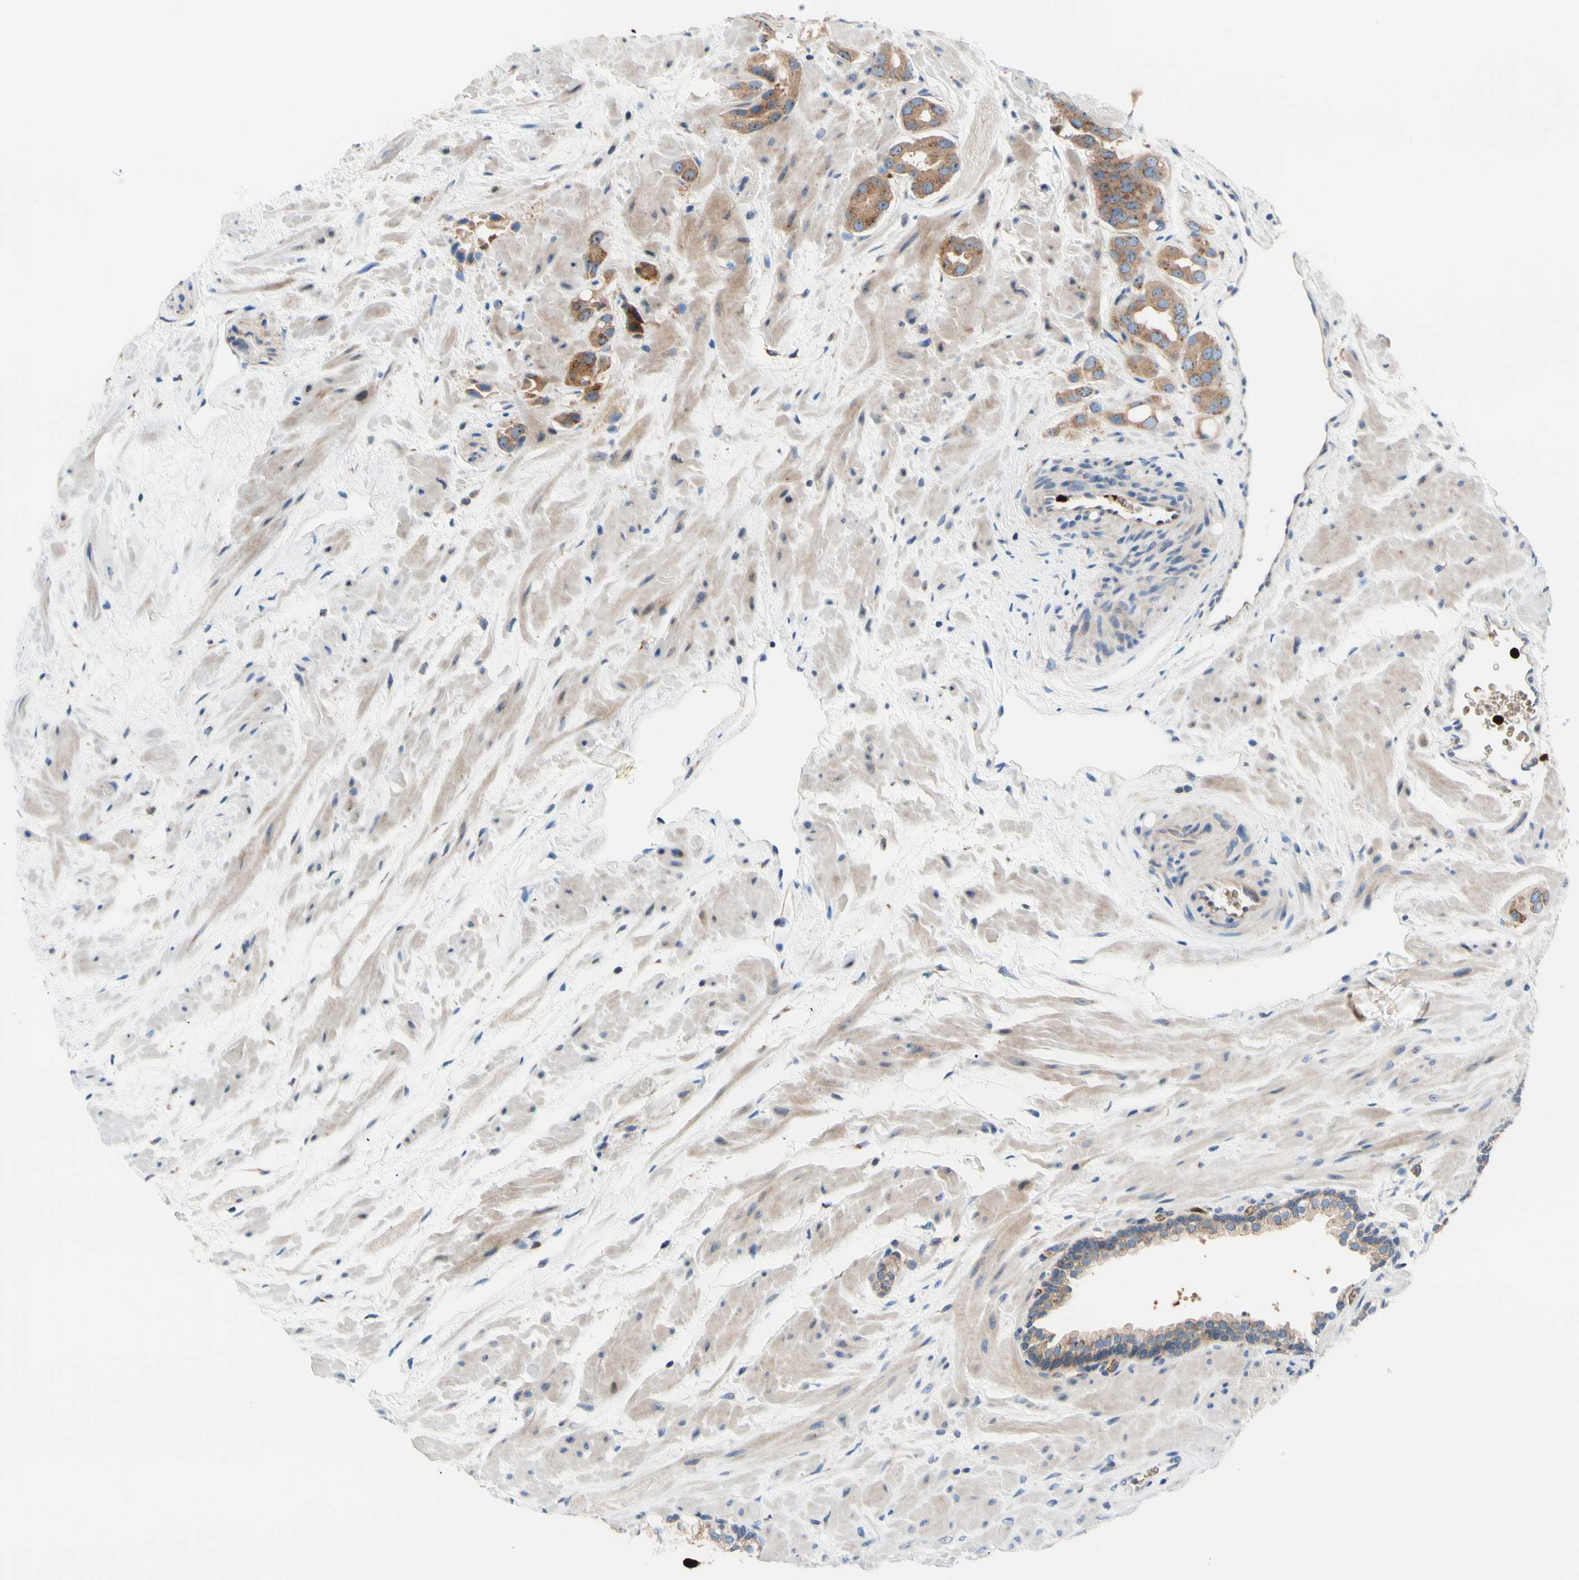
{"staining": {"intensity": "moderate", "quantity": "25%-75%", "location": "cytoplasmic/membranous,nuclear"}, "tissue": "prostate cancer", "cell_type": "Tumor cells", "image_type": "cancer", "snomed": [{"axis": "morphology", "description": "Adenocarcinoma, High grade"}, {"axis": "topography", "description": "Prostate"}], "caption": "An immunohistochemistry micrograph of neoplastic tissue is shown. Protein staining in brown shows moderate cytoplasmic/membranous and nuclear positivity in high-grade adenocarcinoma (prostate) within tumor cells.", "gene": "USP9X", "patient": {"sex": "male", "age": 64}}